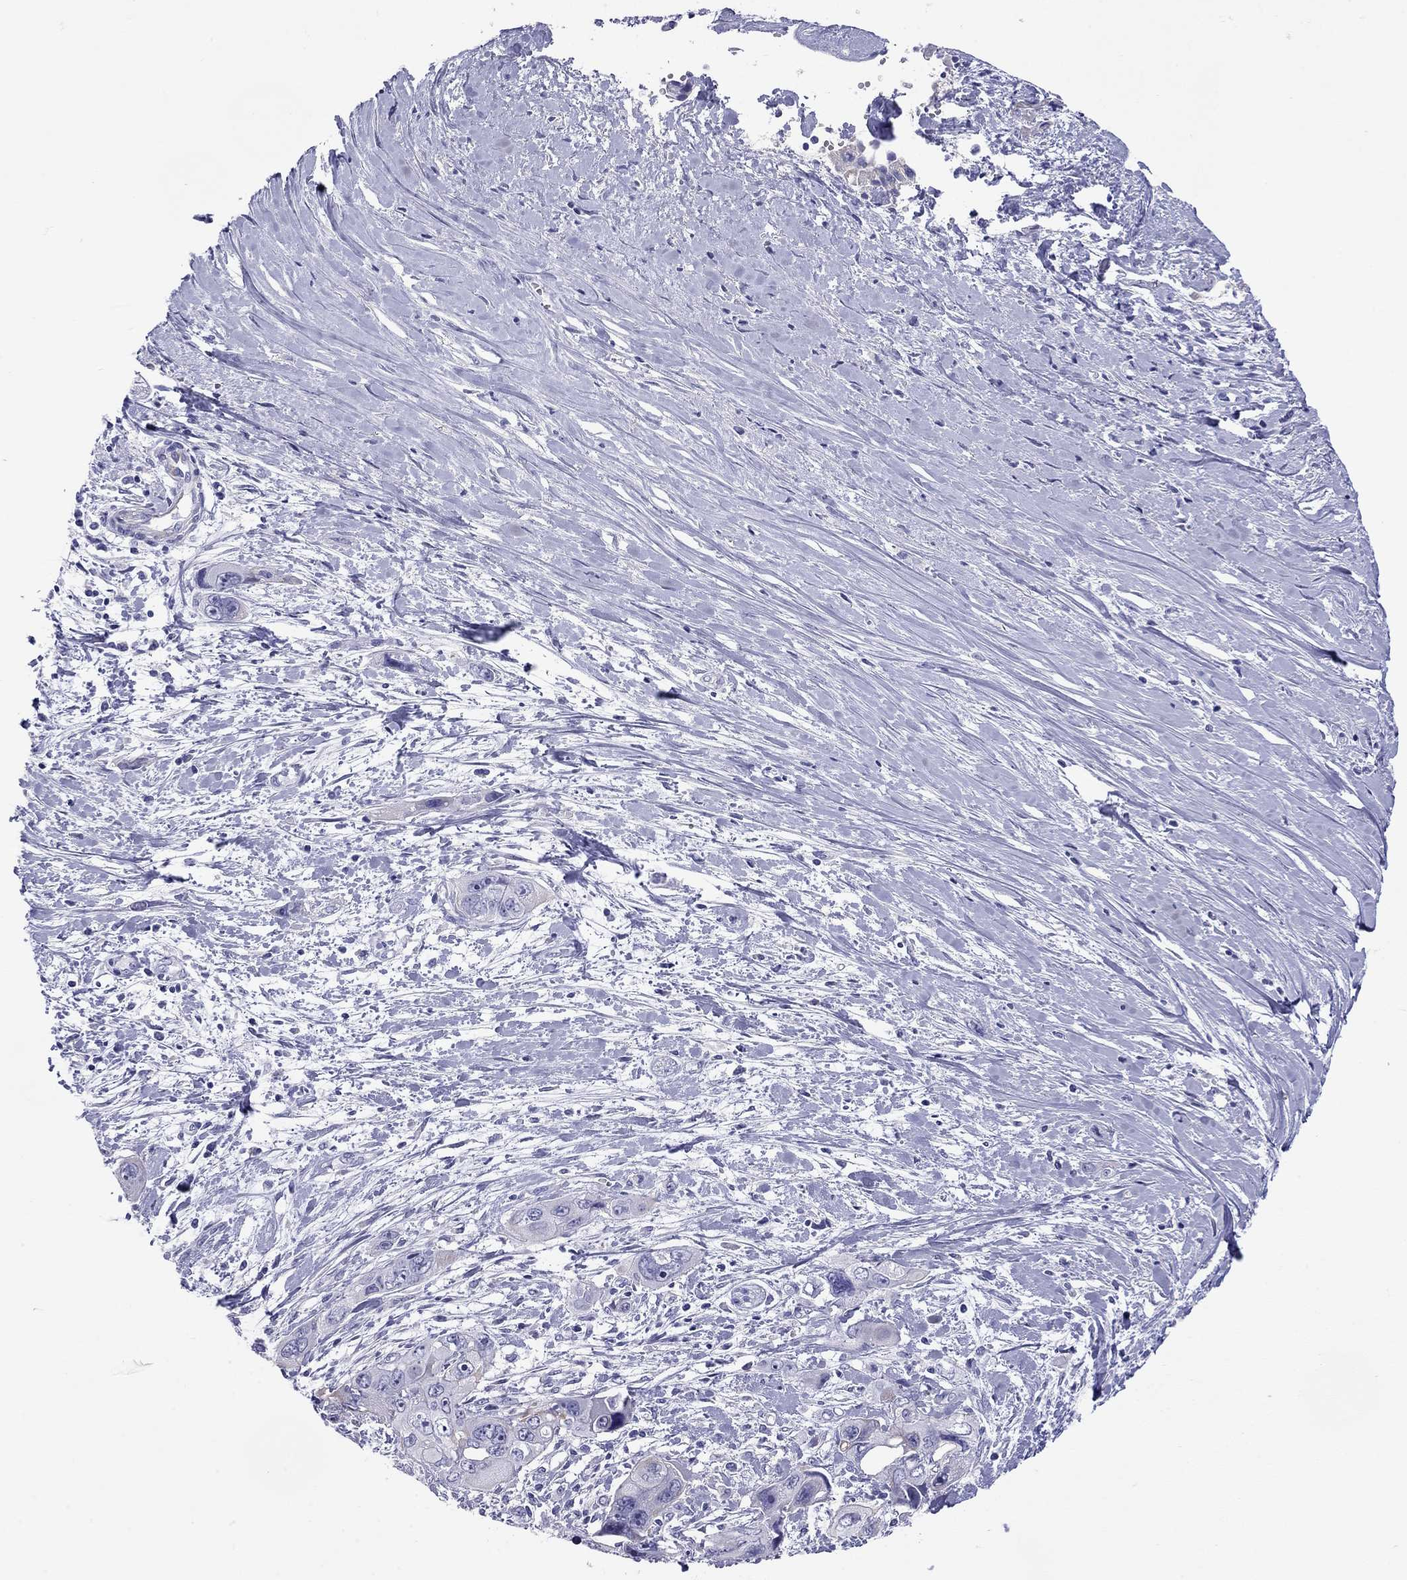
{"staining": {"intensity": "weak", "quantity": "<25%", "location": "cytoplasmic/membranous"}, "tissue": "pancreatic cancer", "cell_type": "Tumor cells", "image_type": "cancer", "snomed": [{"axis": "morphology", "description": "Adenocarcinoma, NOS"}, {"axis": "topography", "description": "Pancreas"}], "caption": "Pancreatic cancer was stained to show a protein in brown. There is no significant staining in tumor cells.", "gene": "CMYA5", "patient": {"sex": "male", "age": 47}}